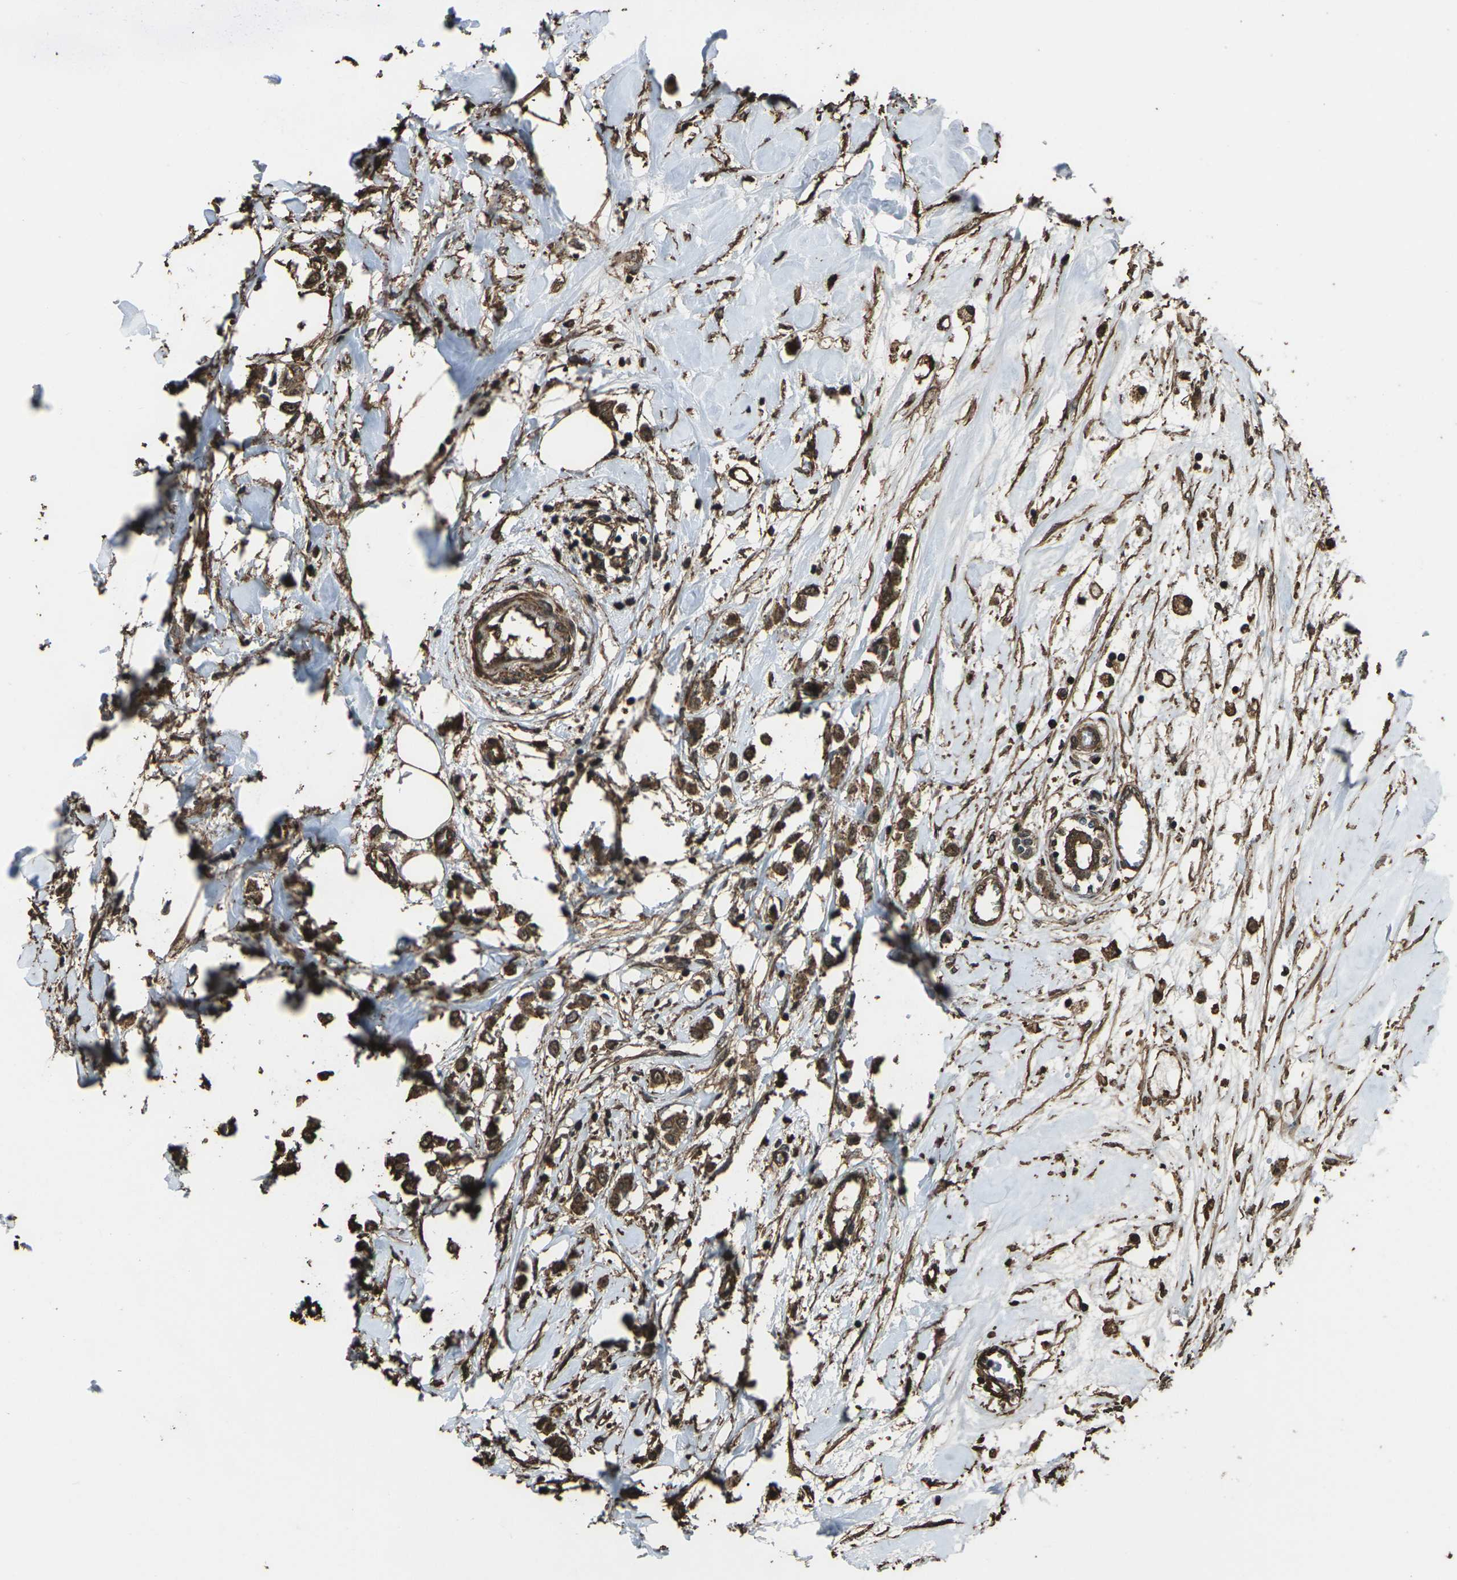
{"staining": {"intensity": "strong", "quantity": ">75%", "location": "cytoplasmic/membranous"}, "tissue": "breast cancer", "cell_type": "Tumor cells", "image_type": "cancer", "snomed": [{"axis": "morphology", "description": "Lobular carcinoma"}, {"axis": "topography", "description": "Breast"}], "caption": "Breast cancer stained with a brown dye shows strong cytoplasmic/membranous positive positivity in about >75% of tumor cells.", "gene": "DHPS", "patient": {"sex": "female", "age": 51}}